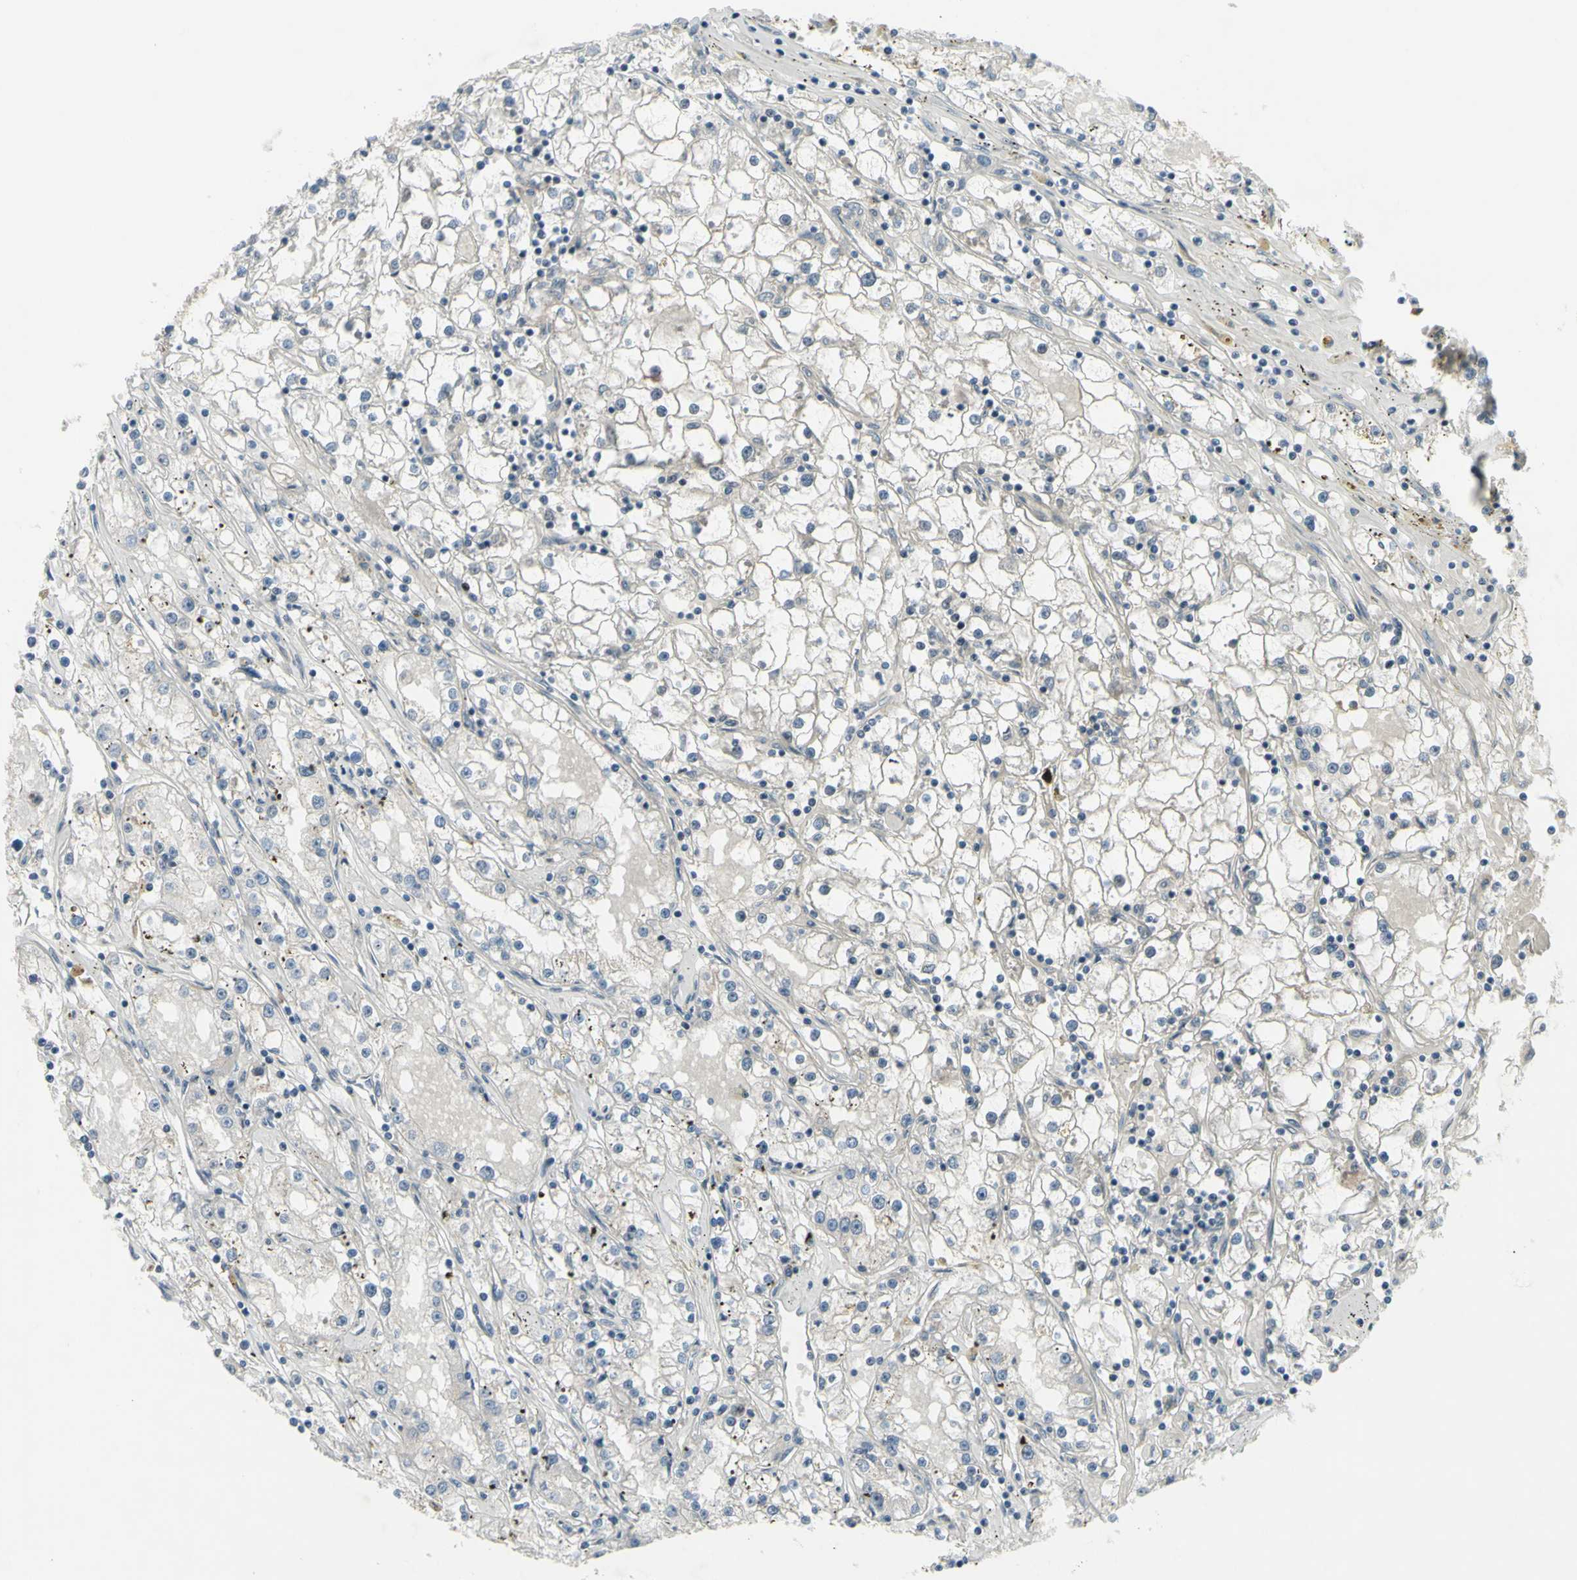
{"staining": {"intensity": "negative", "quantity": "none", "location": "none"}, "tissue": "renal cancer", "cell_type": "Tumor cells", "image_type": "cancer", "snomed": [{"axis": "morphology", "description": "Adenocarcinoma, NOS"}, {"axis": "topography", "description": "Kidney"}], "caption": "The micrograph exhibits no staining of tumor cells in renal cancer.", "gene": "ETNK1", "patient": {"sex": "male", "age": 56}}